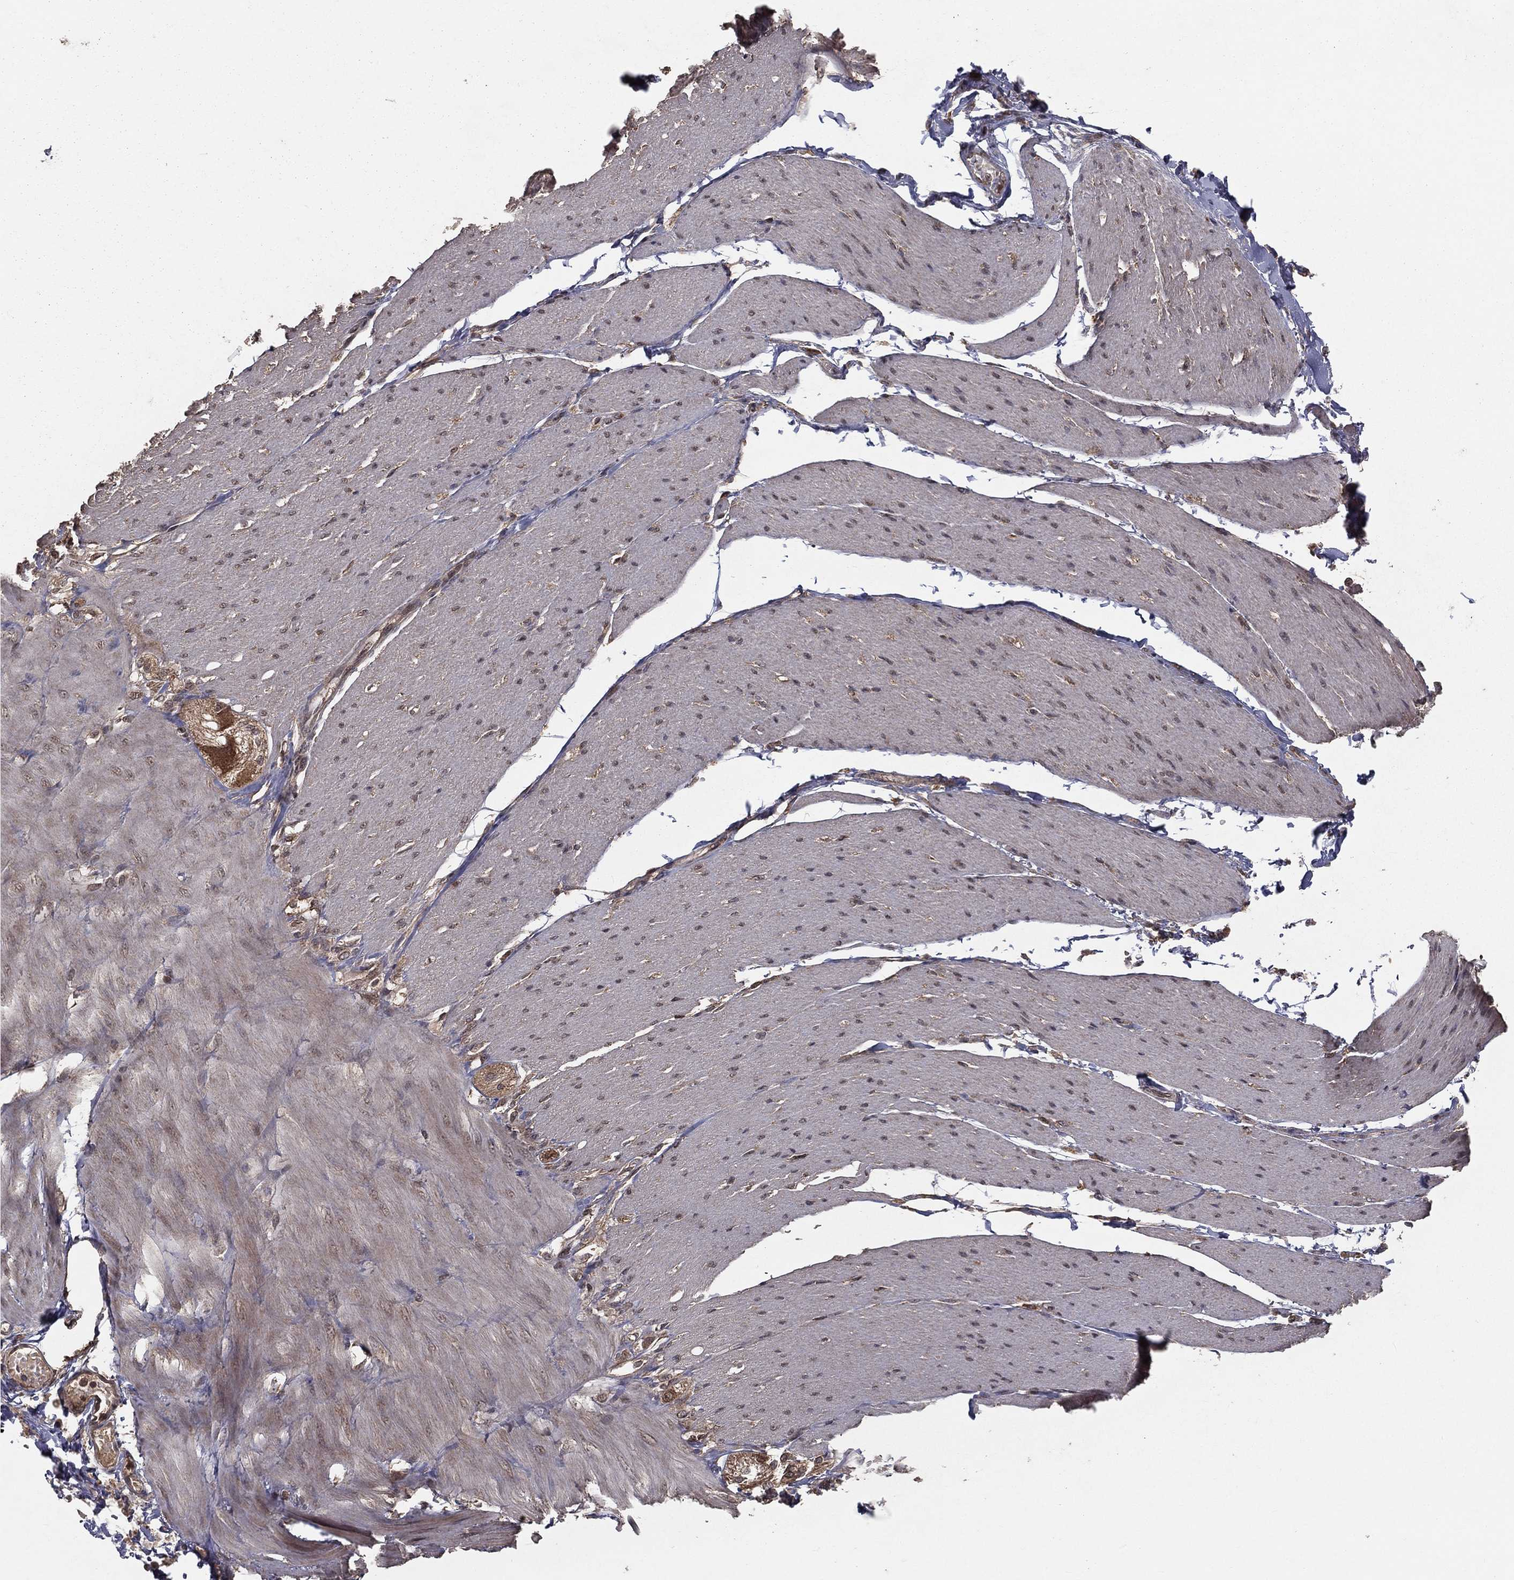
{"staining": {"intensity": "negative", "quantity": "none", "location": "none"}, "tissue": "adipose tissue", "cell_type": "Adipocytes", "image_type": "normal", "snomed": [{"axis": "morphology", "description": "Normal tissue, NOS"}, {"axis": "topography", "description": "Smooth muscle"}, {"axis": "topography", "description": "Duodenum"}, {"axis": "topography", "description": "Peripheral nerve tissue"}], "caption": "A high-resolution image shows immunohistochemistry (IHC) staining of benign adipose tissue, which shows no significant expression in adipocytes. (Stains: DAB IHC with hematoxylin counter stain, Microscopy: brightfield microscopy at high magnification).", "gene": "ZDHHC15", "patient": {"sex": "female", "age": 61}}